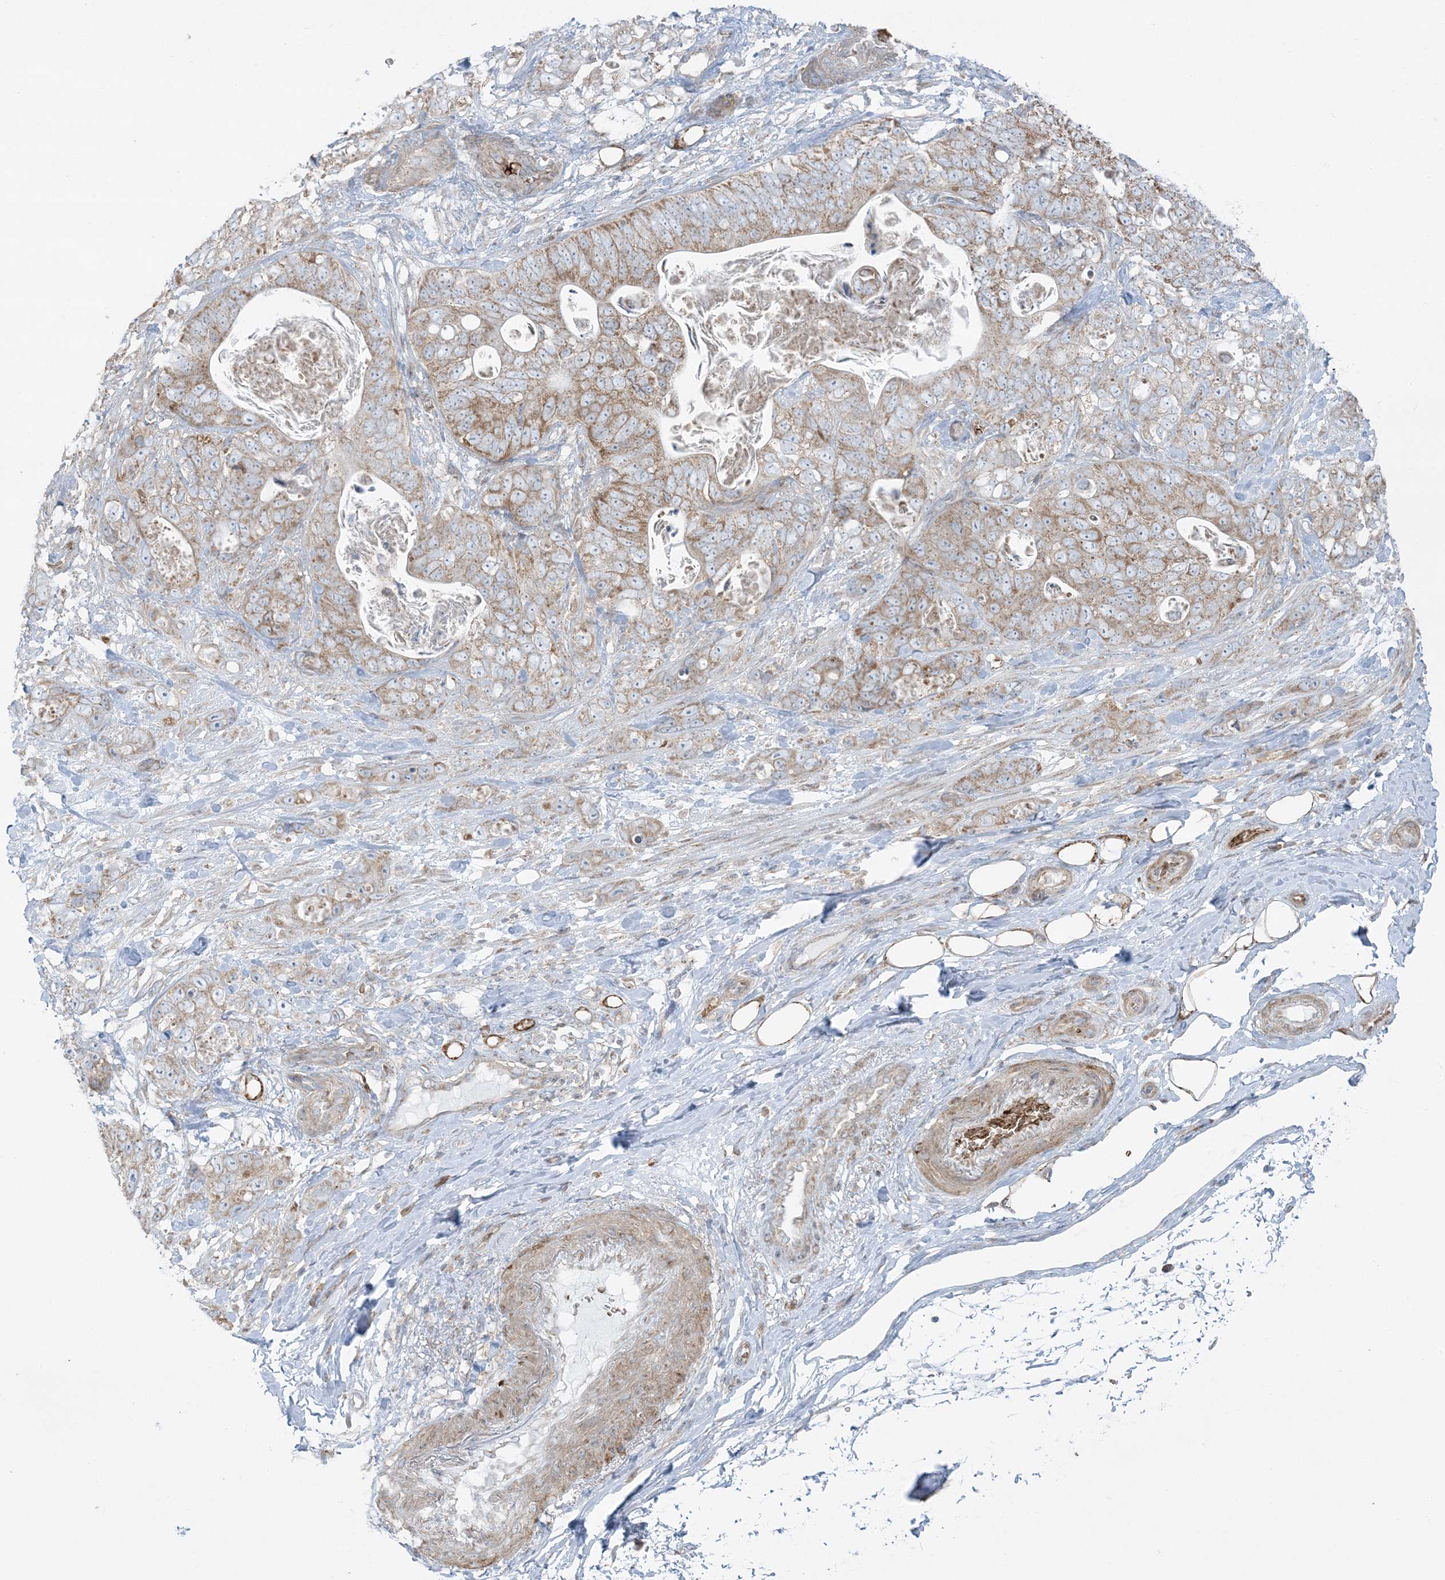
{"staining": {"intensity": "moderate", "quantity": ">75%", "location": "cytoplasmic/membranous"}, "tissue": "stomach cancer", "cell_type": "Tumor cells", "image_type": "cancer", "snomed": [{"axis": "morphology", "description": "Normal tissue, NOS"}, {"axis": "morphology", "description": "Adenocarcinoma, NOS"}, {"axis": "topography", "description": "Stomach"}], "caption": "Immunohistochemical staining of stomach cancer demonstrates medium levels of moderate cytoplasmic/membranous staining in approximately >75% of tumor cells. (DAB IHC with brightfield microscopy, high magnification).", "gene": "PIK3R4", "patient": {"sex": "female", "age": 89}}